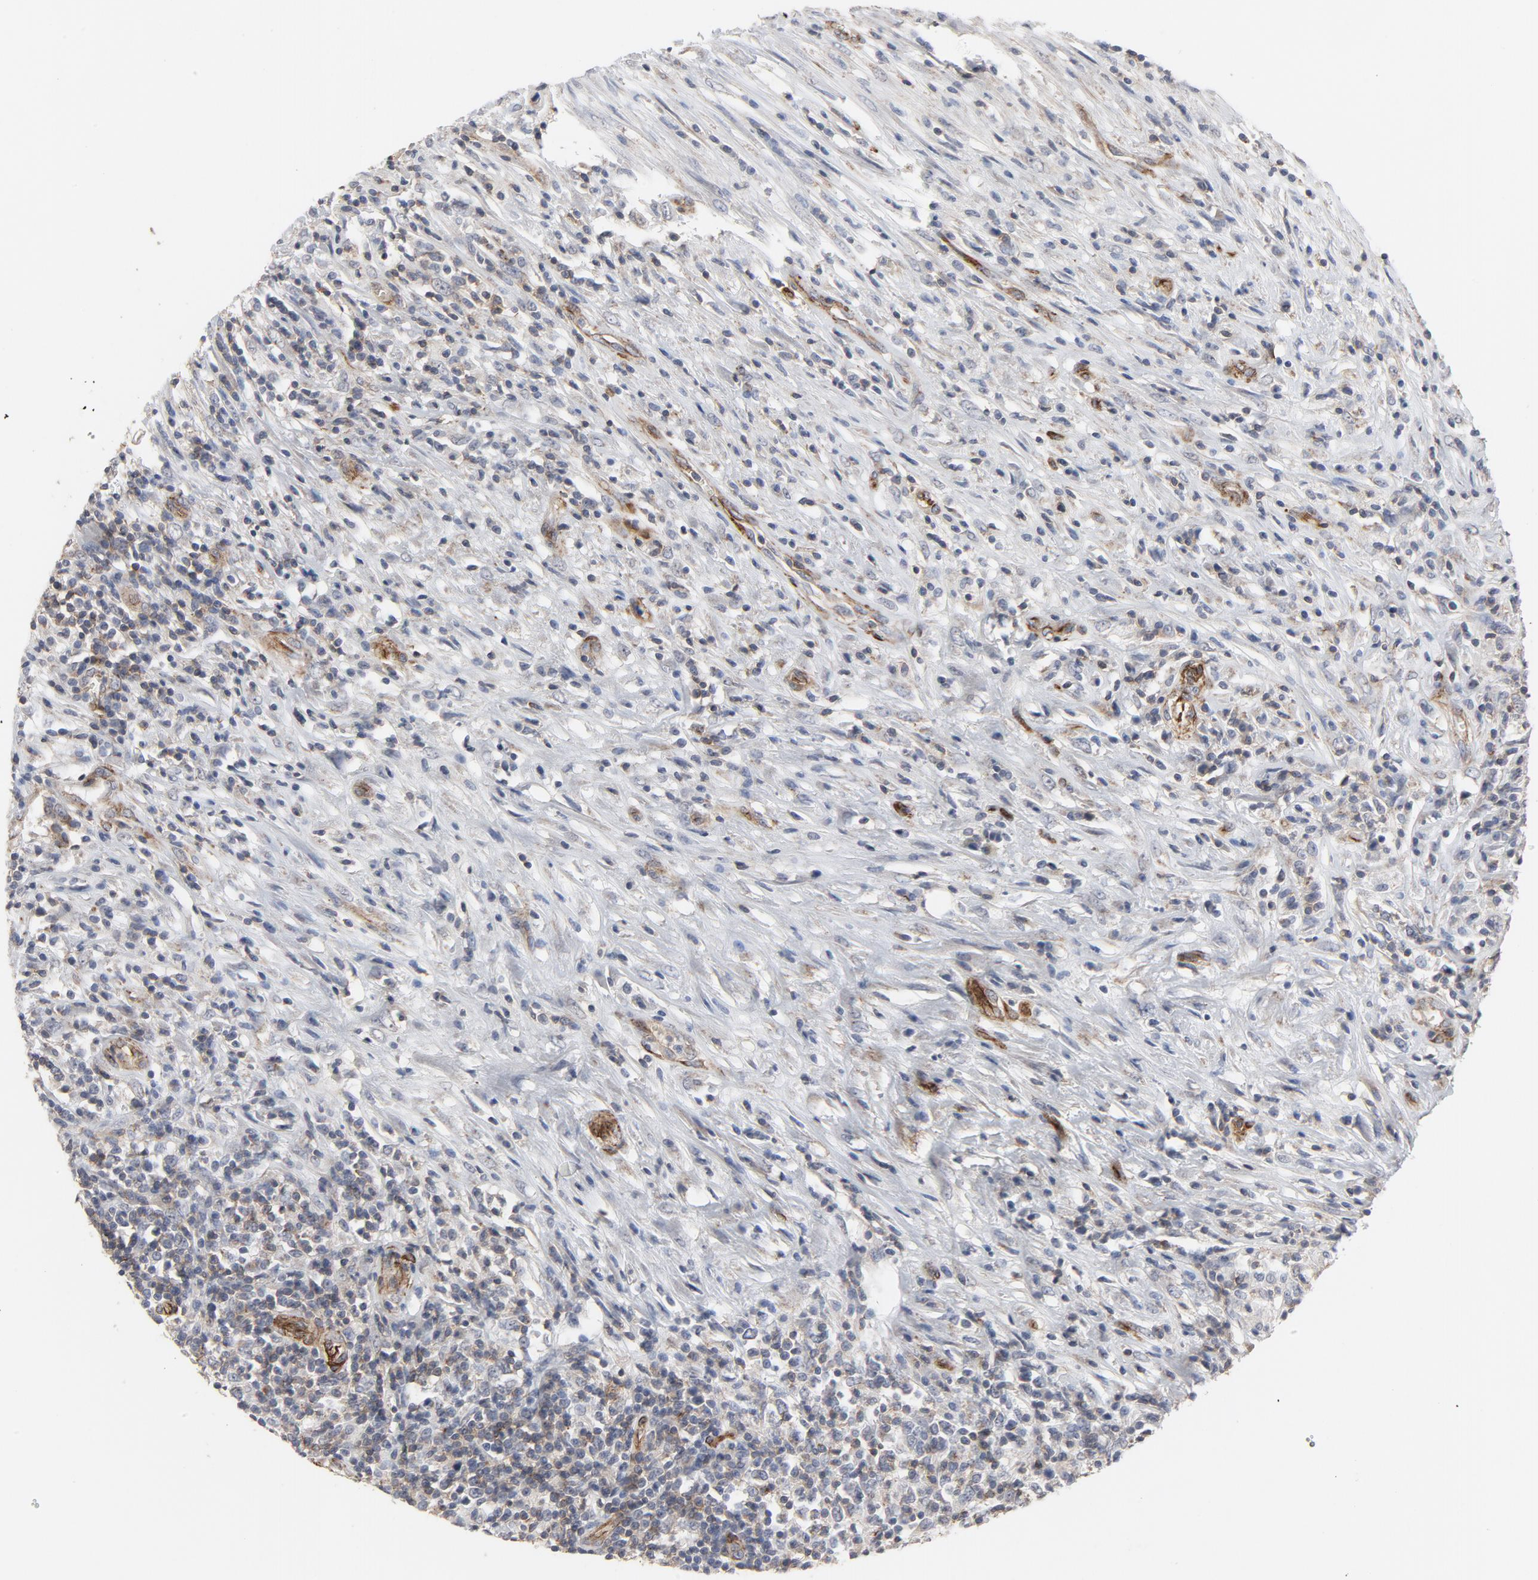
{"staining": {"intensity": "weak", "quantity": "<25%", "location": "cytoplasmic/membranous"}, "tissue": "lymphoma", "cell_type": "Tumor cells", "image_type": "cancer", "snomed": [{"axis": "morphology", "description": "Malignant lymphoma, non-Hodgkin's type, High grade"}, {"axis": "topography", "description": "Lymph node"}], "caption": "DAB immunohistochemical staining of human lymphoma displays no significant positivity in tumor cells. The staining is performed using DAB brown chromogen with nuclei counter-stained in using hematoxylin.", "gene": "GNG2", "patient": {"sex": "female", "age": 84}}